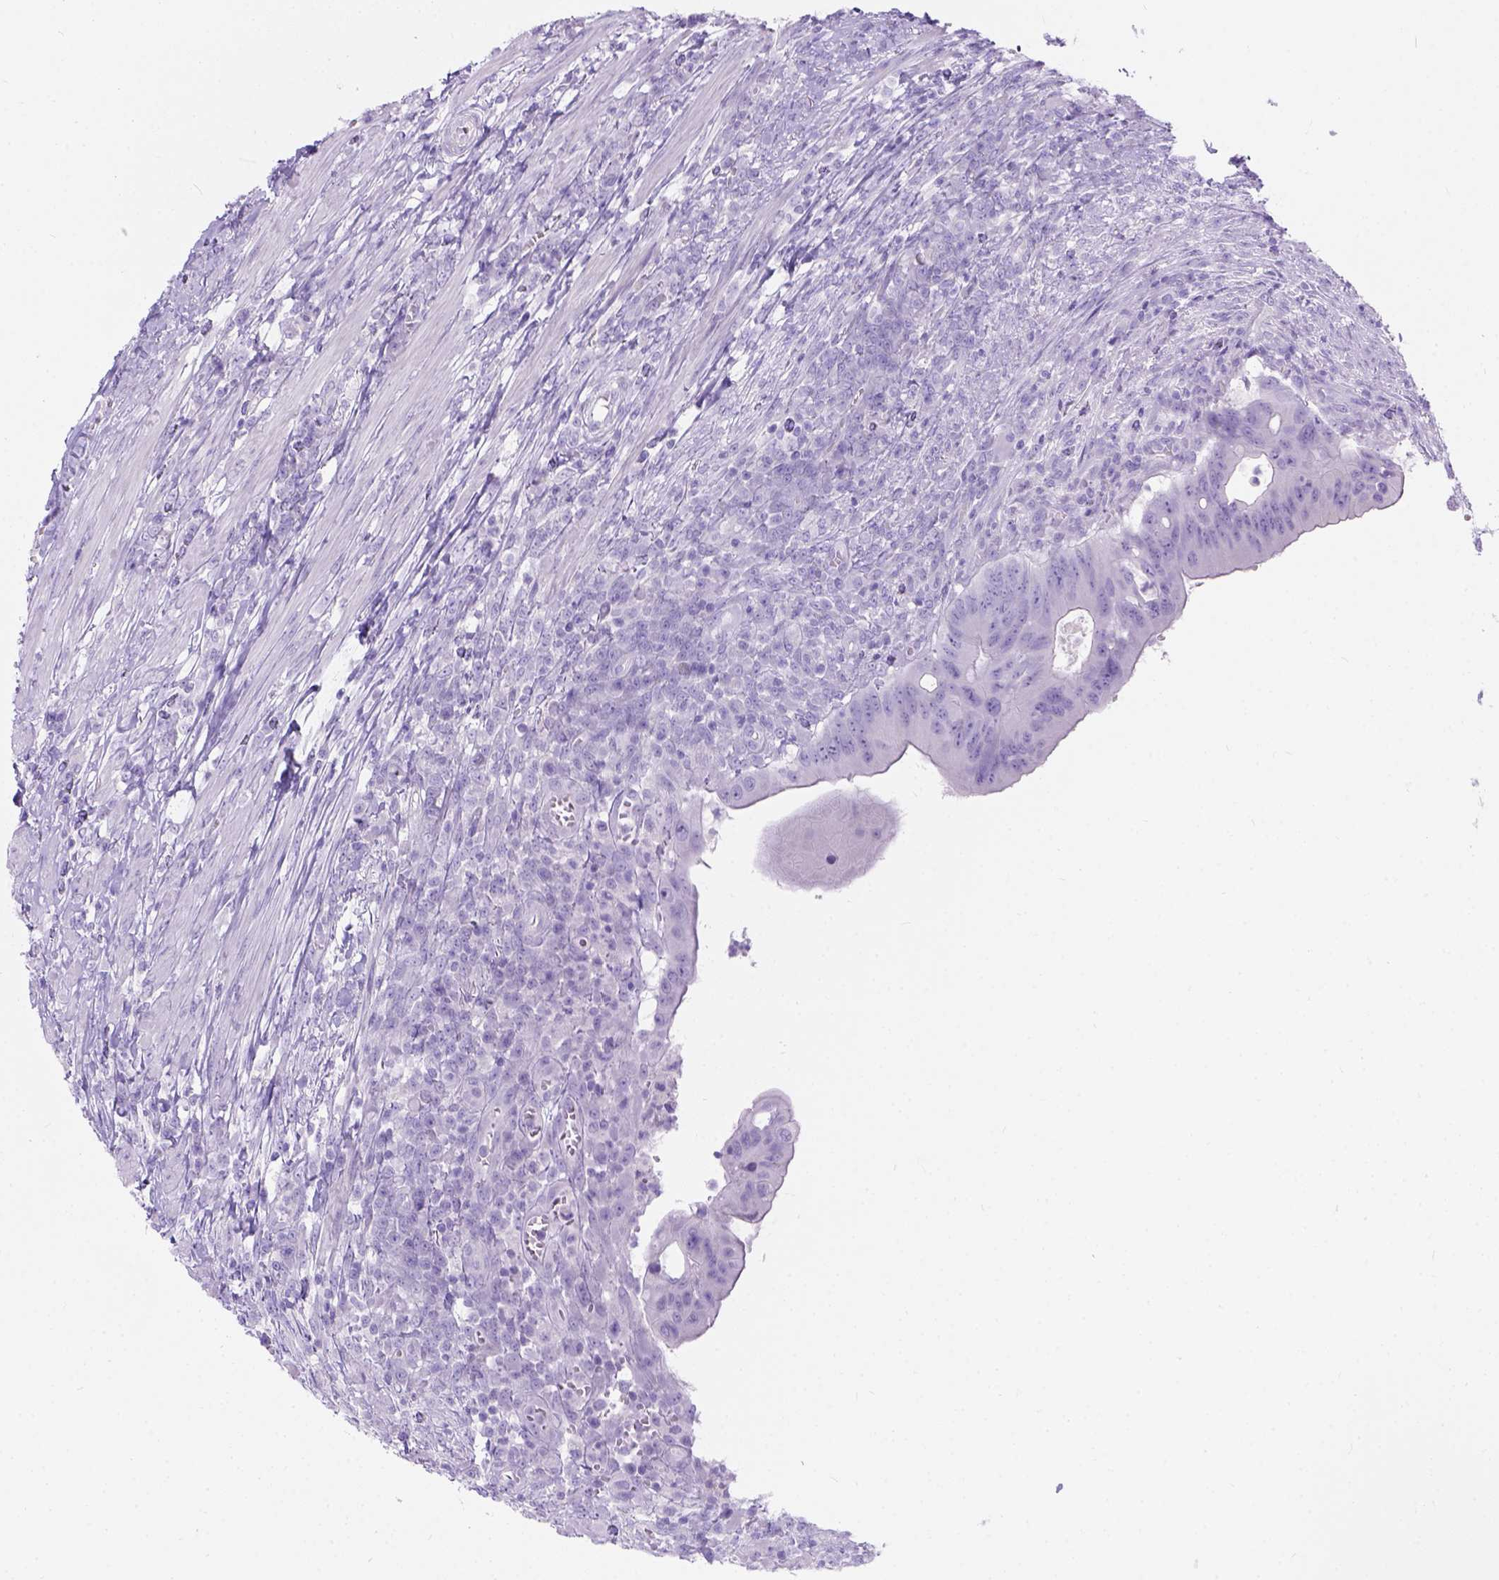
{"staining": {"intensity": "negative", "quantity": "none", "location": "none"}, "tissue": "colorectal cancer", "cell_type": "Tumor cells", "image_type": "cancer", "snomed": [{"axis": "morphology", "description": "Adenocarcinoma, NOS"}, {"axis": "topography", "description": "Colon"}], "caption": "Histopathology image shows no protein expression in tumor cells of adenocarcinoma (colorectal) tissue.", "gene": "C7orf57", "patient": {"sex": "male", "age": 65}}